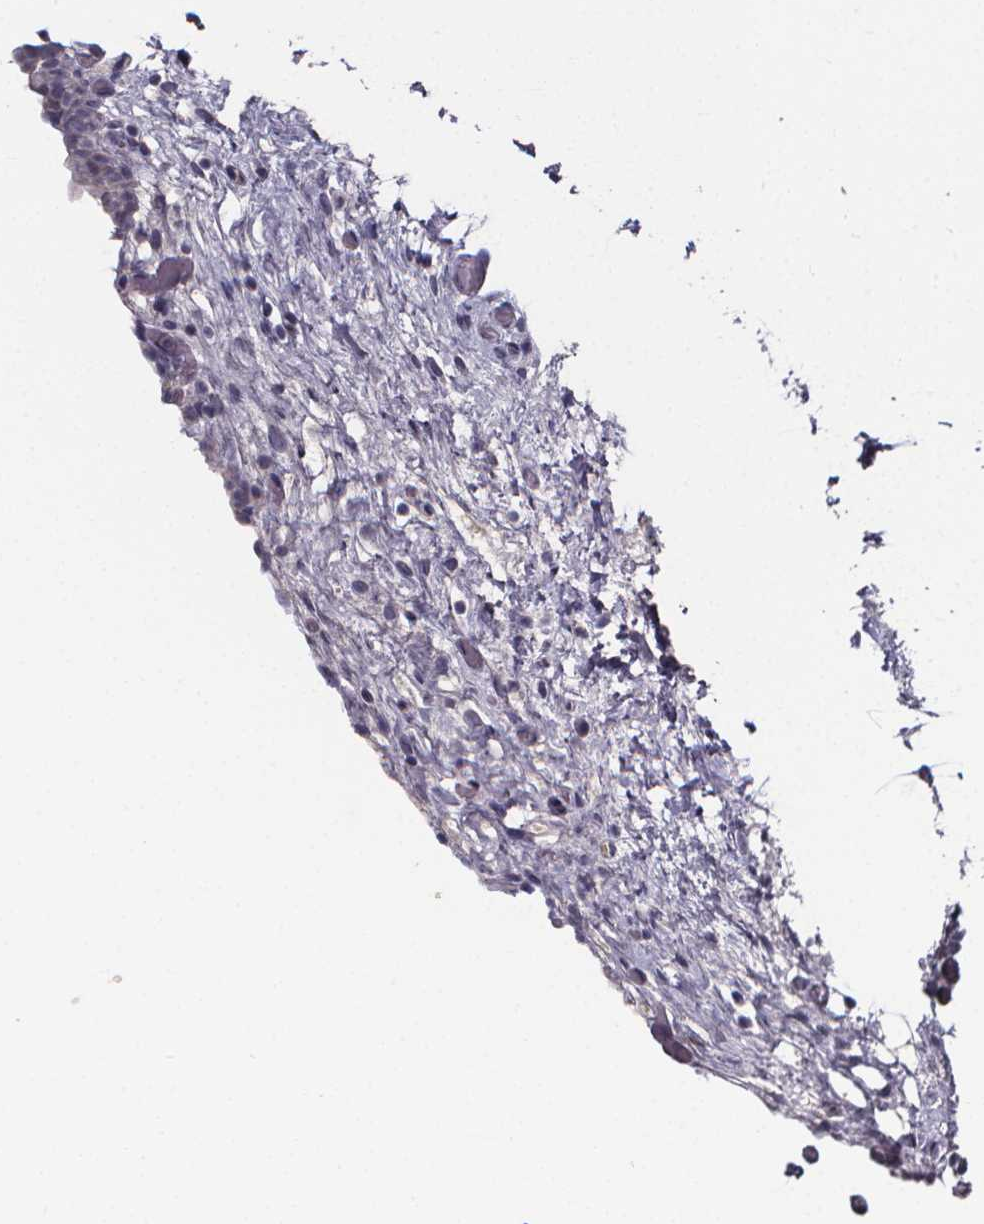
{"staining": {"intensity": "negative", "quantity": "none", "location": "none"}, "tissue": "urinary bladder", "cell_type": "Urothelial cells", "image_type": "normal", "snomed": [{"axis": "morphology", "description": "Normal tissue, NOS"}, {"axis": "topography", "description": "Urinary bladder"}], "caption": "DAB immunohistochemical staining of benign urinary bladder displays no significant positivity in urothelial cells.", "gene": "AGT", "patient": {"sex": "male", "age": 69}}